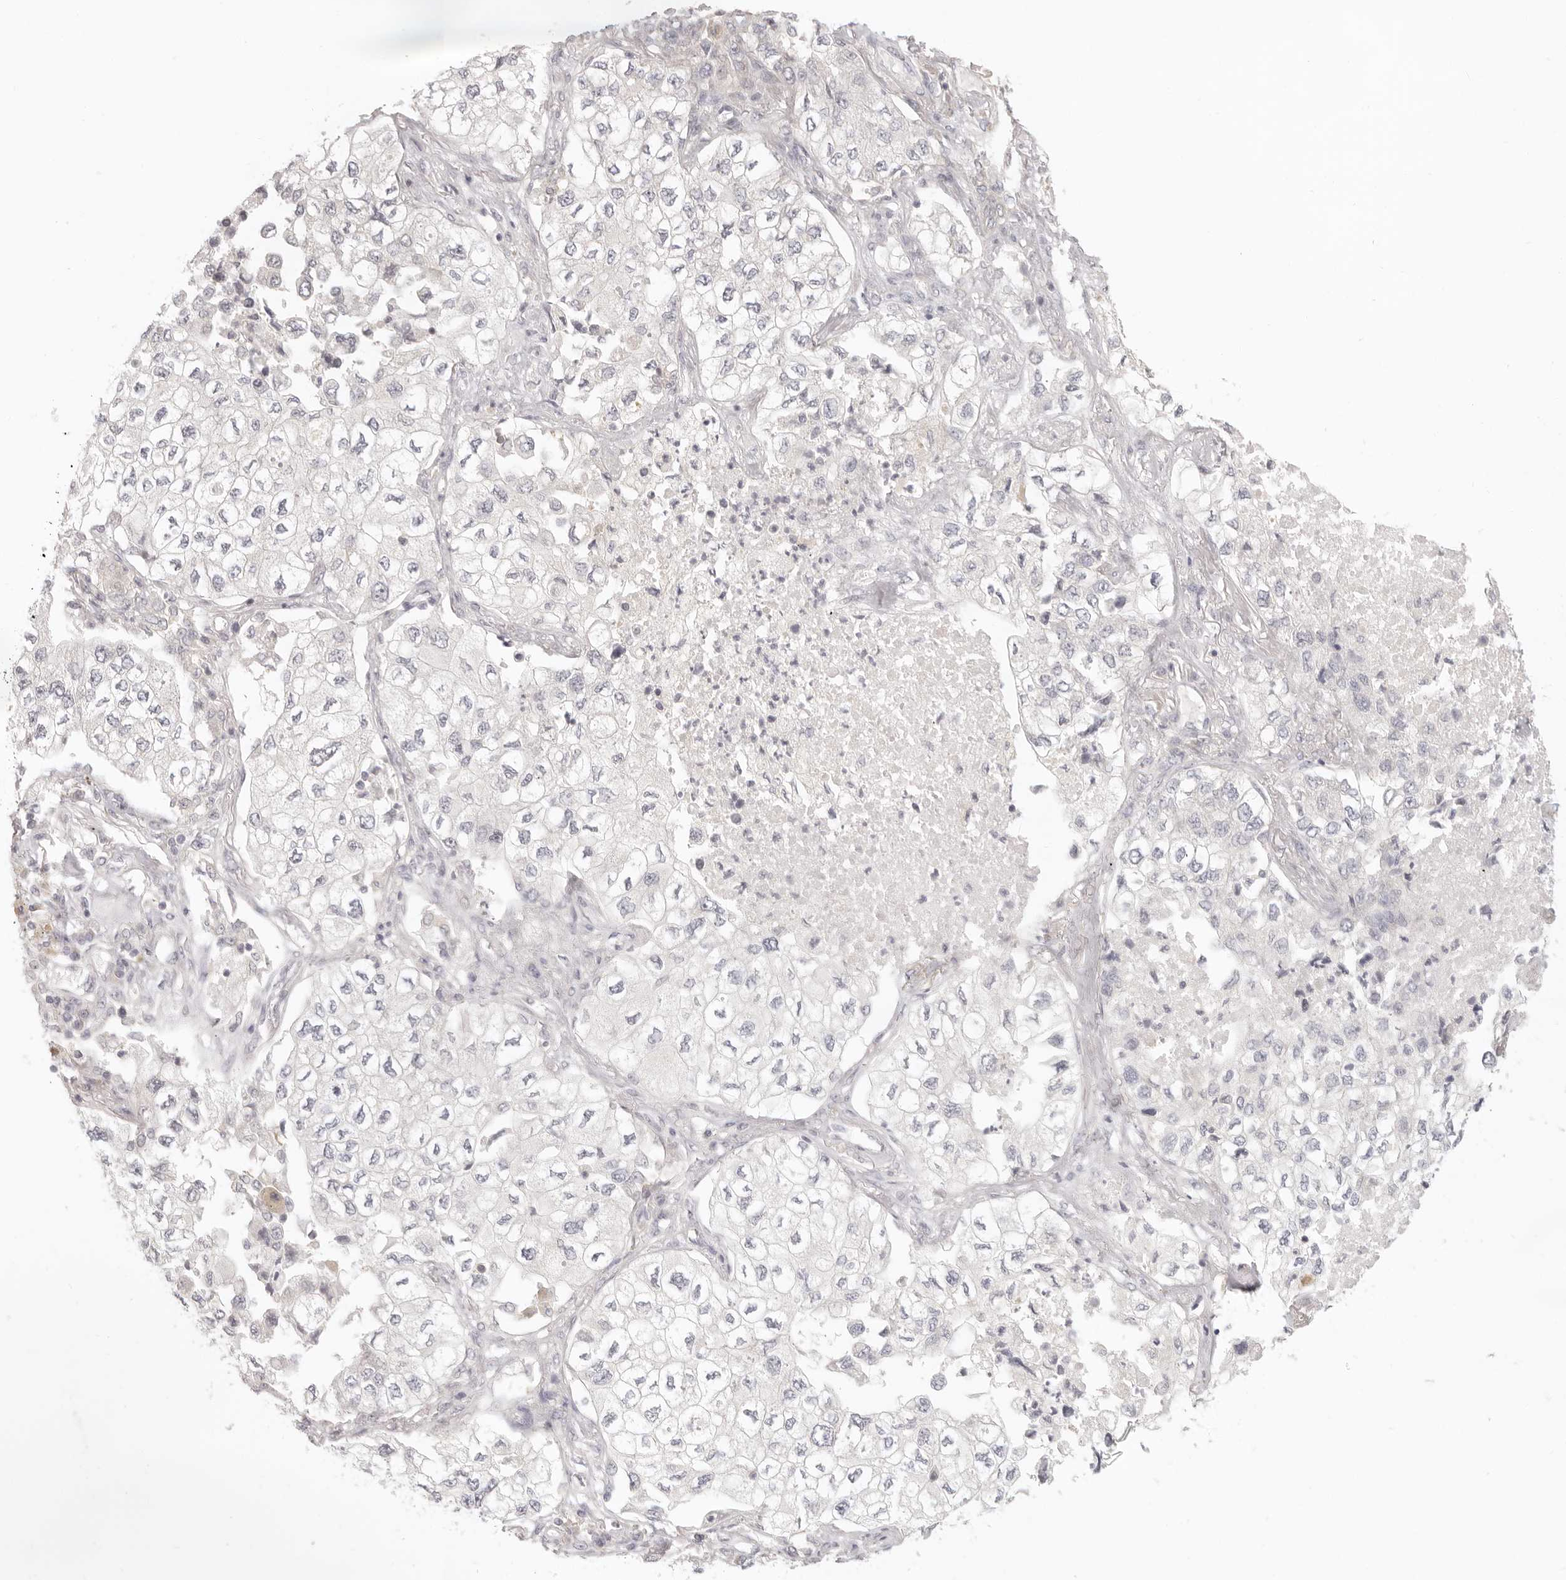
{"staining": {"intensity": "negative", "quantity": "none", "location": "none"}, "tissue": "lung cancer", "cell_type": "Tumor cells", "image_type": "cancer", "snomed": [{"axis": "morphology", "description": "Adenocarcinoma, NOS"}, {"axis": "topography", "description": "Lung"}], "caption": "An IHC image of adenocarcinoma (lung) is shown. There is no staining in tumor cells of adenocarcinoma (lung).", "gene": "AHDC1", "patient": {"sex": "male", "age": 63}}